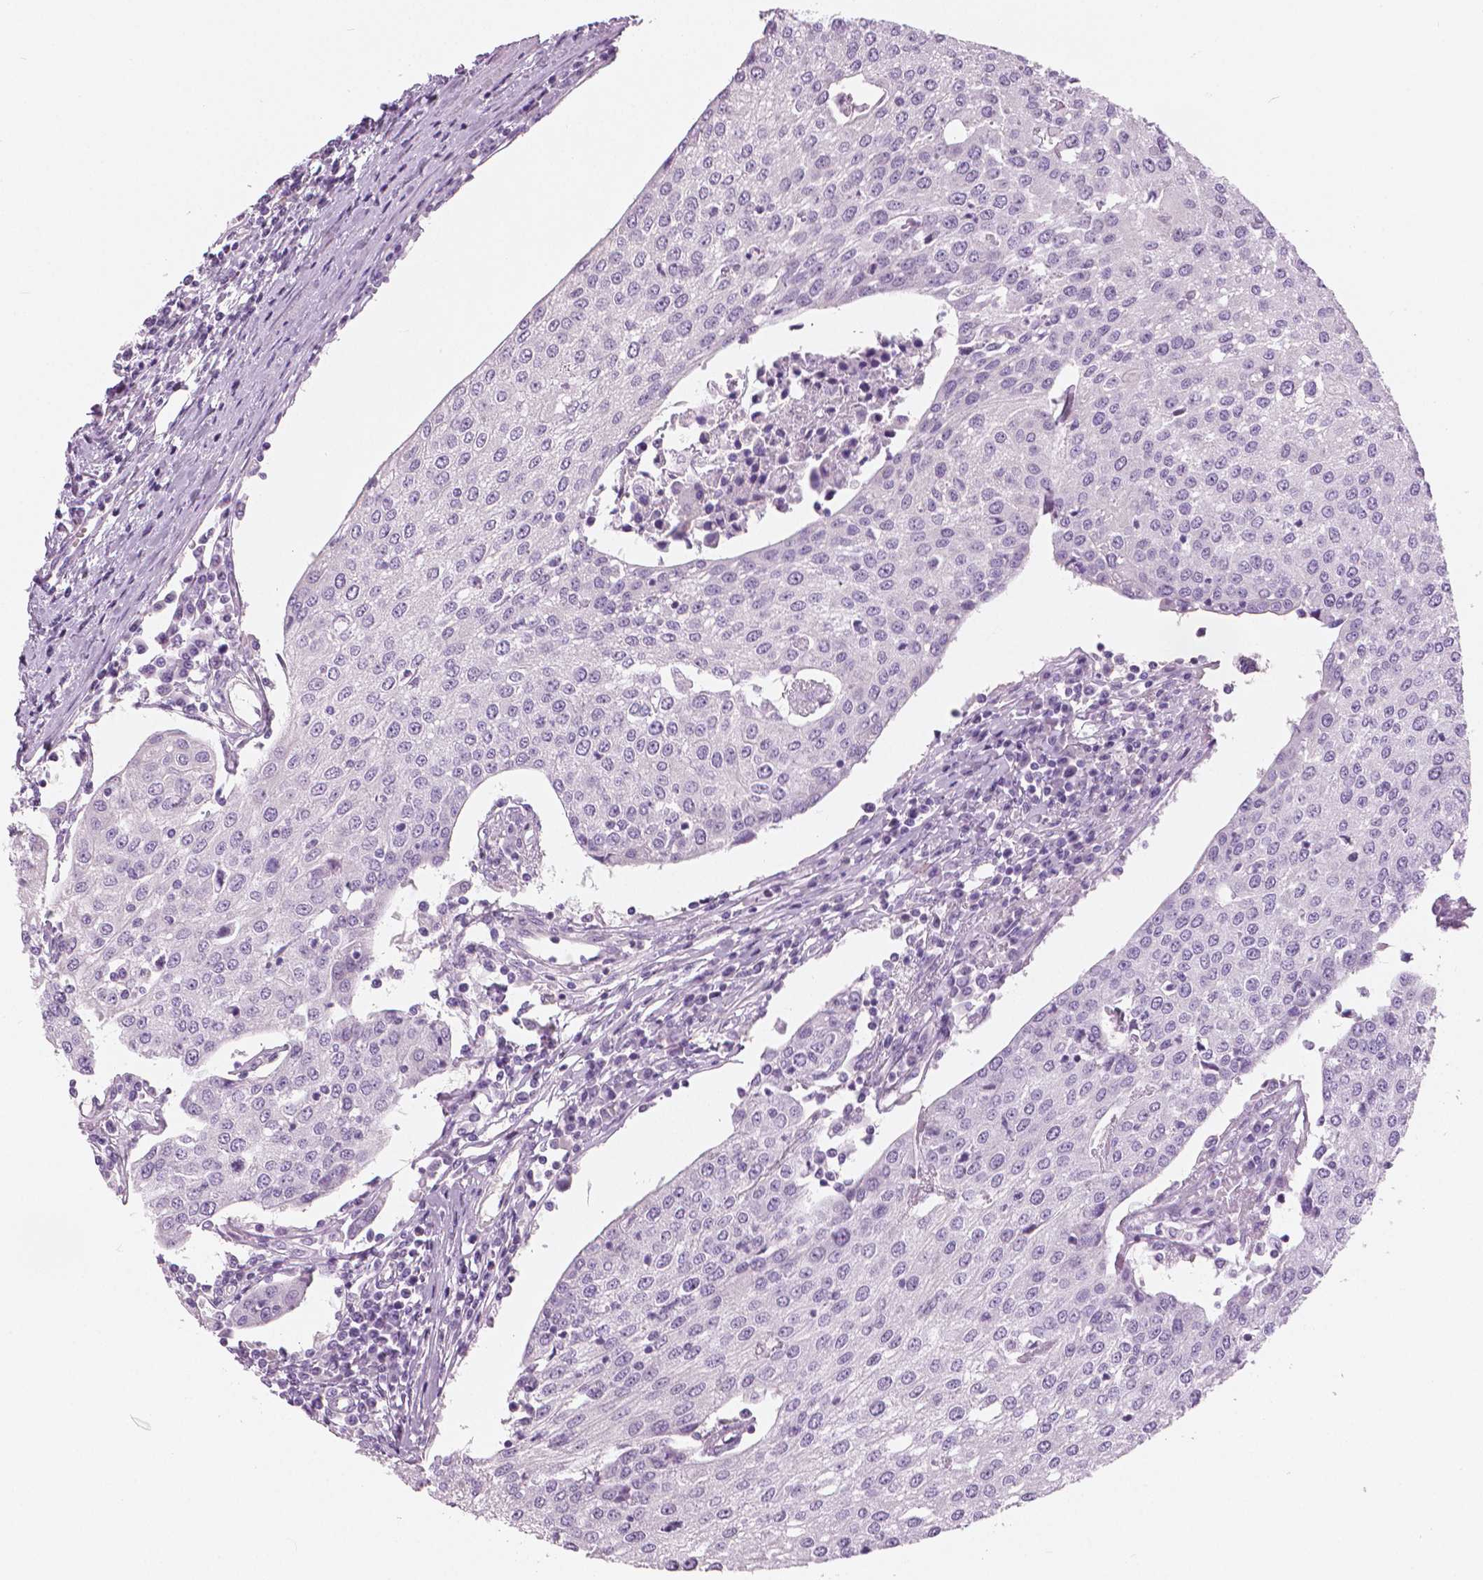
{"staining": {"intensity": "negative", "quantity": "none", "location": "none"}, "tissue": "urothelial cancer", "cell_type": "Tumor cells", "image_type": "cancer", "snomed": [{"axis": "morphology", "description": "Urothelial carcinoma, High grade"}, {"axis": "topography", "description": "Urinary bladder"}], "caption": "An image of human urothelial cancer is negative for staining in tumor cells.", "gene": "SLC24A1", "patient": {"sex": "female", "age": 85}}